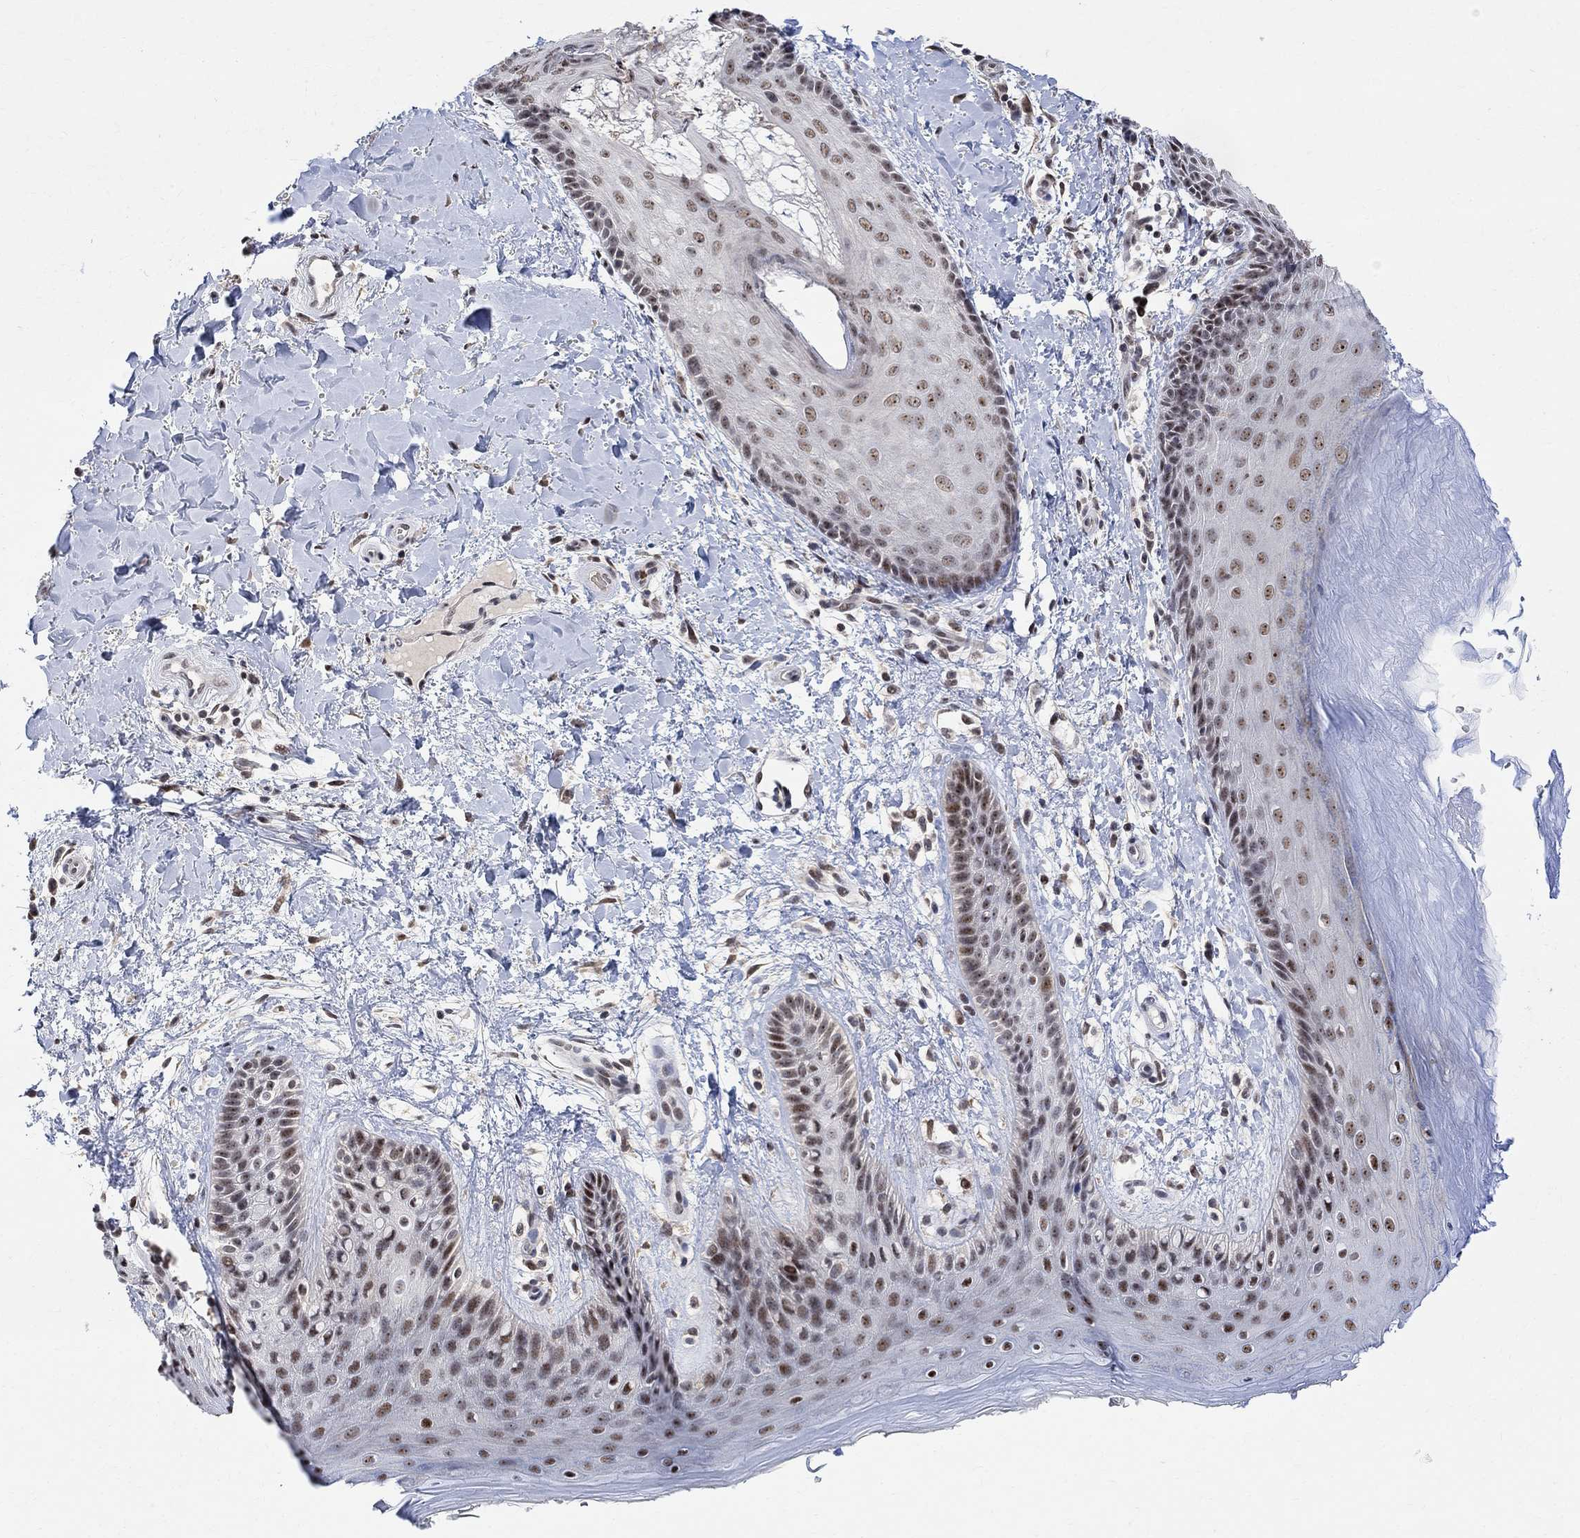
{"staining": {"intensity": "moderate", "quantity": ">75%", "location": "nuclear"}, "tissue": "skin", "cell_type": "Epidermal cells", "image_type": "normal", "snomed": [{"axis": "morphology", "description": "Normal tissue, NOS"}, {"axis": "topography", "description": "Anal"}], "caption": "Immunohistochemistry (DAB) staining of benign human skin demonstrates moderate nuclear protein positivity in about >75% of epidermal cells.", "gene": "E4F1", "patient": {"sex": "male", "age": 36}}